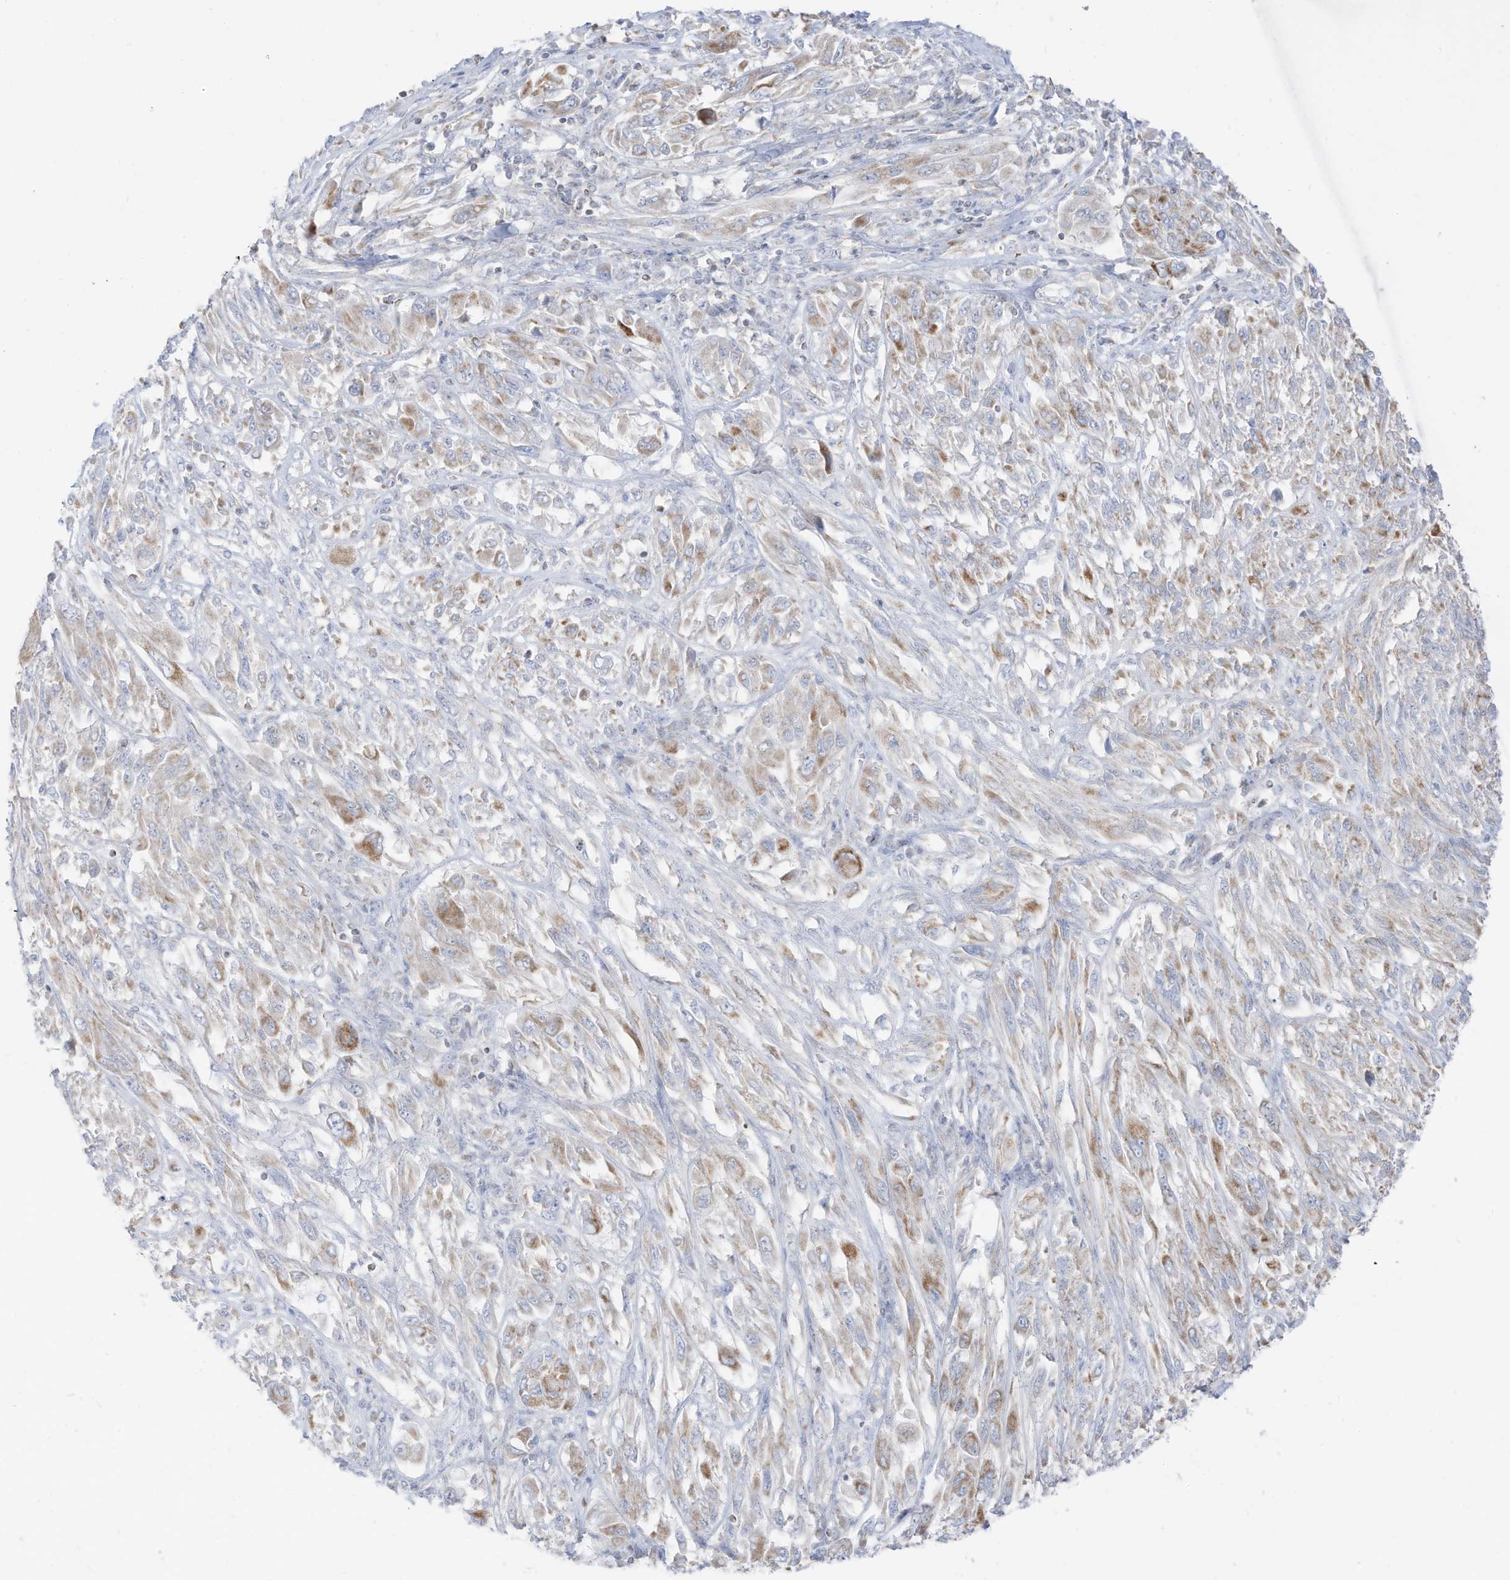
{"staining": {"intensity": "weak", "quantity": "25%-75%", "location": "cytoplasmic/membranous"}, "tissue": "melanoma", "cell_type": "Tumor cells", "image_type": "cancer", "snomed": [{"axis": "morphology", "description": "Malignant melanoma, NOS"}, {"axis": "topography", "description": "Skin"}], "caption": "Protein staining of malignant melanoma tissue displays weak cytoplasmic/membranous staining in about 25%-75% of tumor cells.", "gene": "ETHE1", "patient": {"sex": "female", "age": 91}}